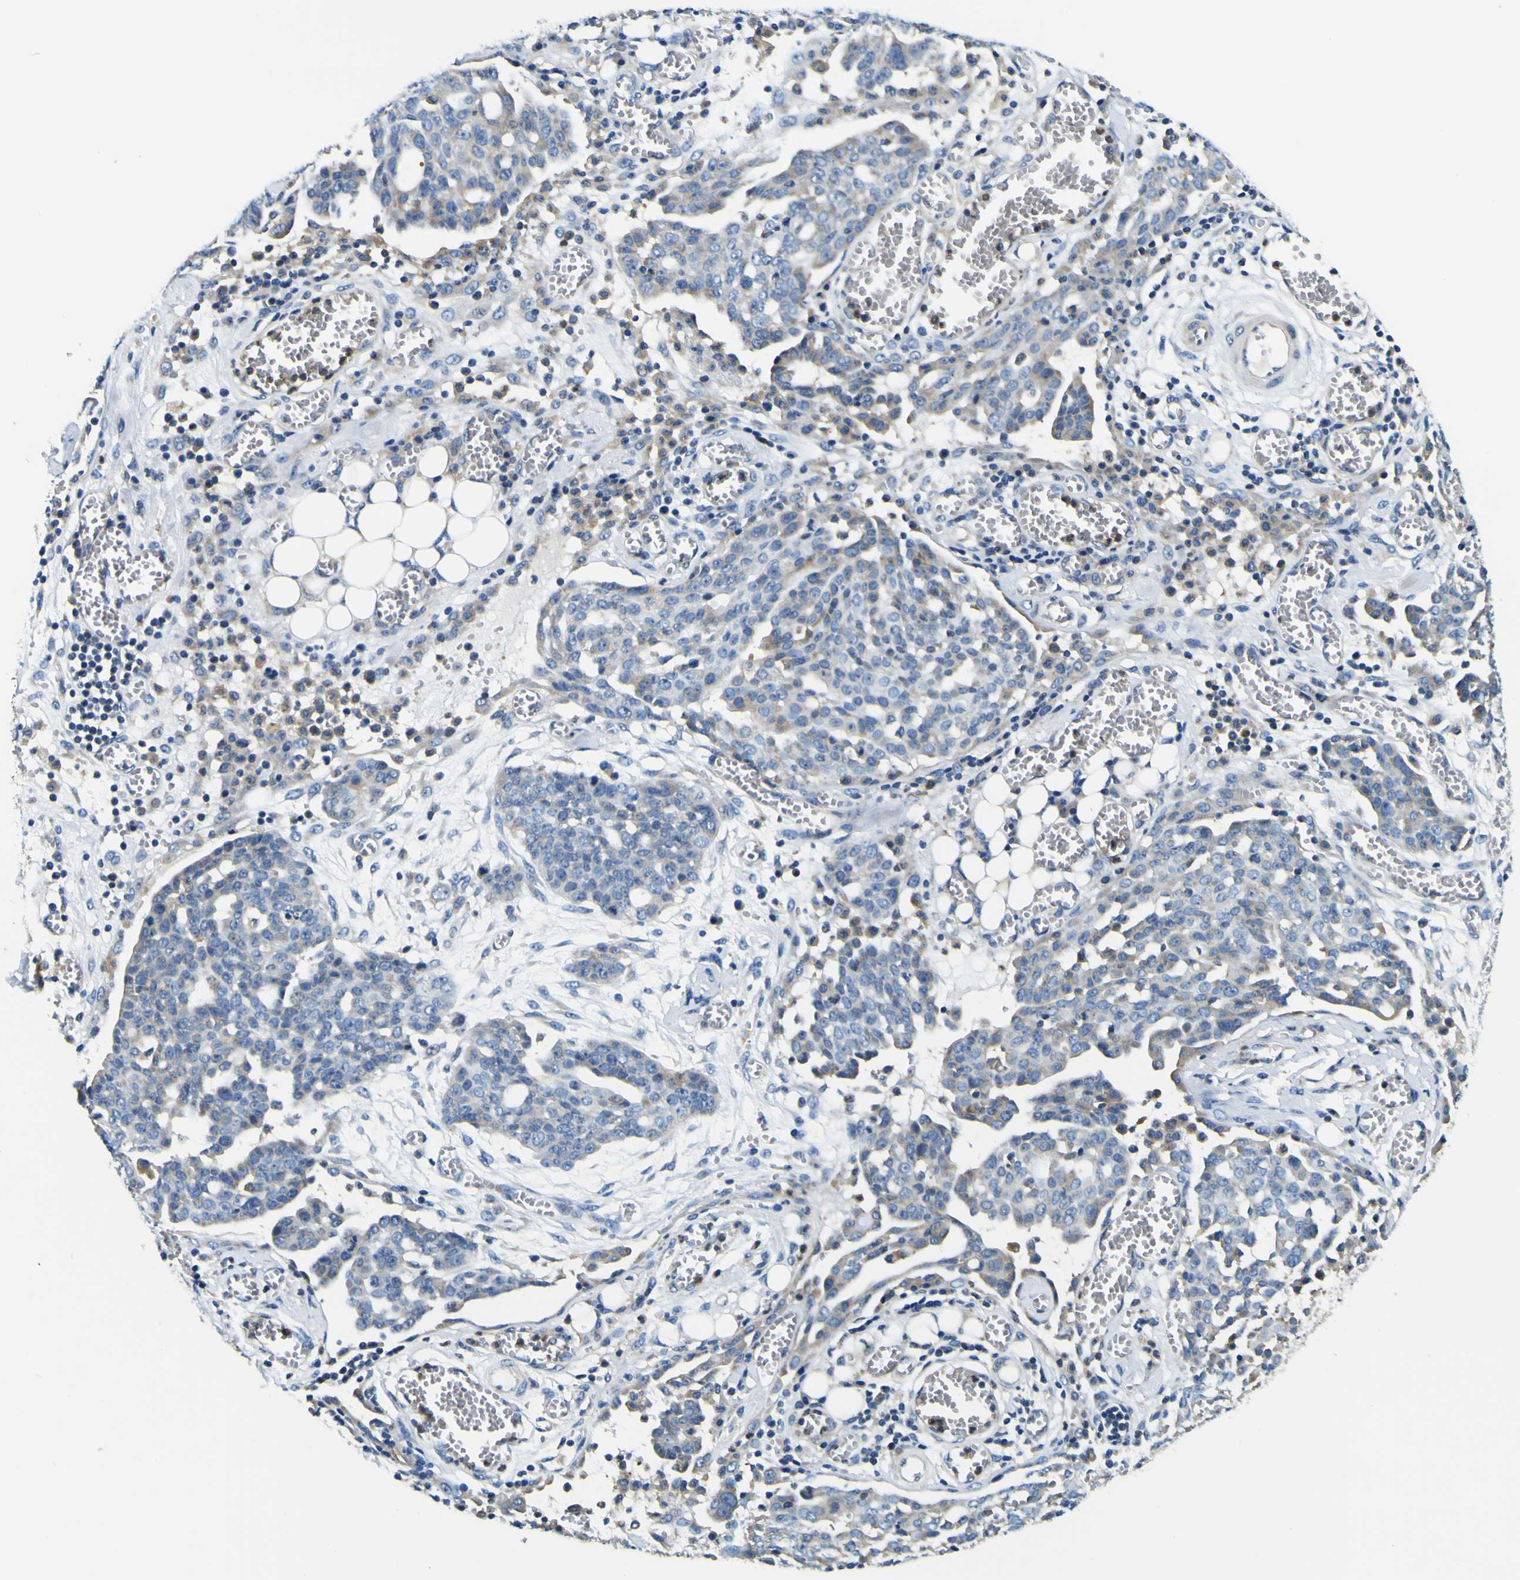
{"staining": {"intensity": "moderate", "quantity": "<25%", "location": "cytoplasmic/membranous"}, "tissue": "ovarian cancer", "cell_type": "Tumor cells", "image_type": "cancer", "snomed": [{"axis": "morphology", "description": "Cystadenocarcinoma, serous, NOS"}, {"axis": "topography", "description": "Soft tissue"}, {"axis": "topography", "description": "Ovary"}], "caption": "IHC (DAB (3,3'-diaminobenzidine)) staining of ovarian cancer (serous cystadenocarcinoma) displays moderate cytoplasmic/membranous protein staining in approximately <25% of tumor cells. (Brightfield microscopy of DAB IHC at high magnification).", "gene": "CLSTN1", "patient": {"sex": "female", "age": 57}}